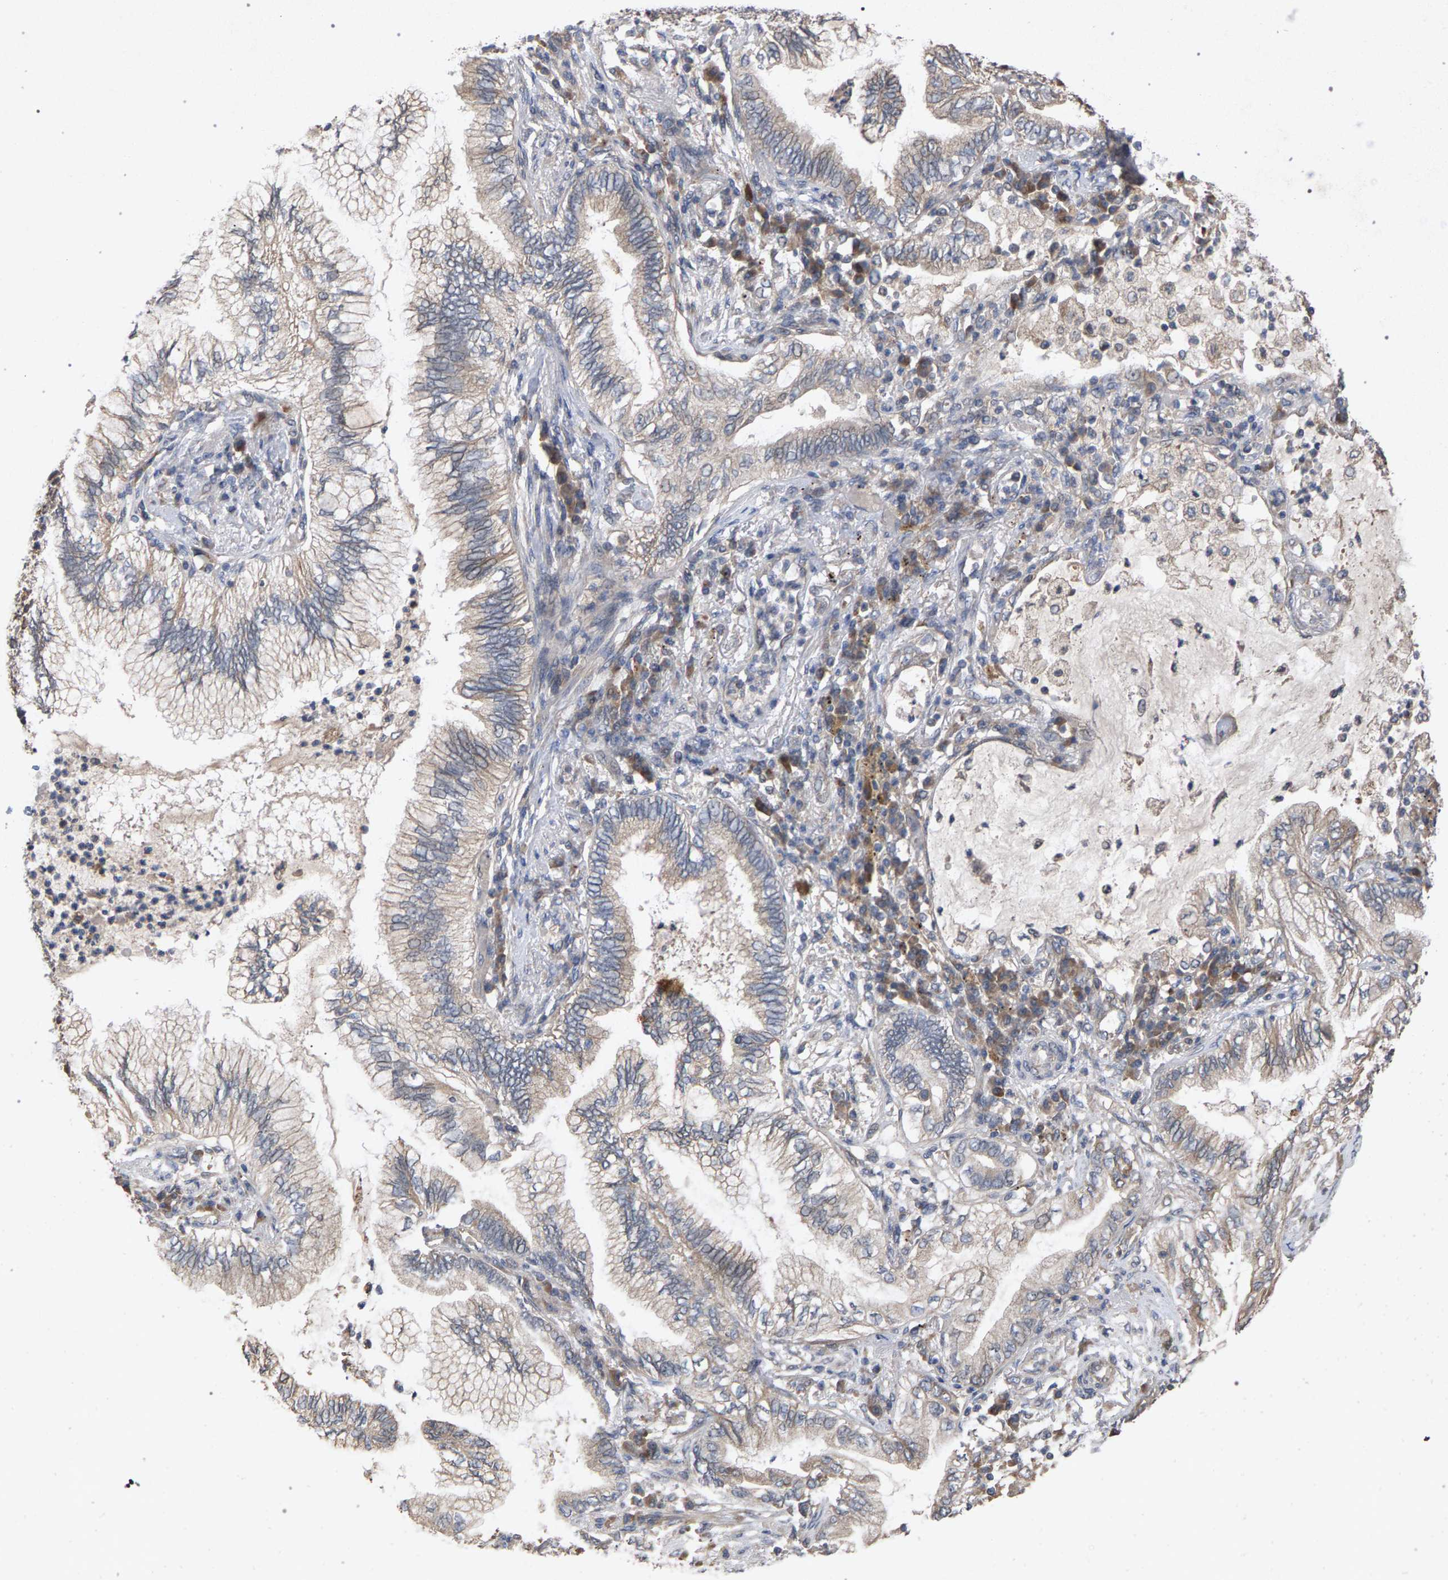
{"staining": {"intensity": "weak", "quantity": "25%-75%", "location": "cytoplasmic/membranous"}, "tissue": "lung cancer", "cell_type": "Tumor cells", "image_type": "cancer", "snomed": [{"axis": "morphology", "description": "Normal tissue, NOS"}, {"axis": "morphology", "description": "Adenocarcinoma, NOS"}, {"axis": "topography", "description": "Bronchus"}, {"axis": "topography", "description": "Lung"}], "caption": "Protein positivity by immunohistochemistry reveals weak cytoplasmic/membranous positivity in approximately 25%-75% of tumor cells in lung cancer (adenocarcinoma).", "gene": "SLC4A4", "patient": {"sex": "female", "age": 70}}